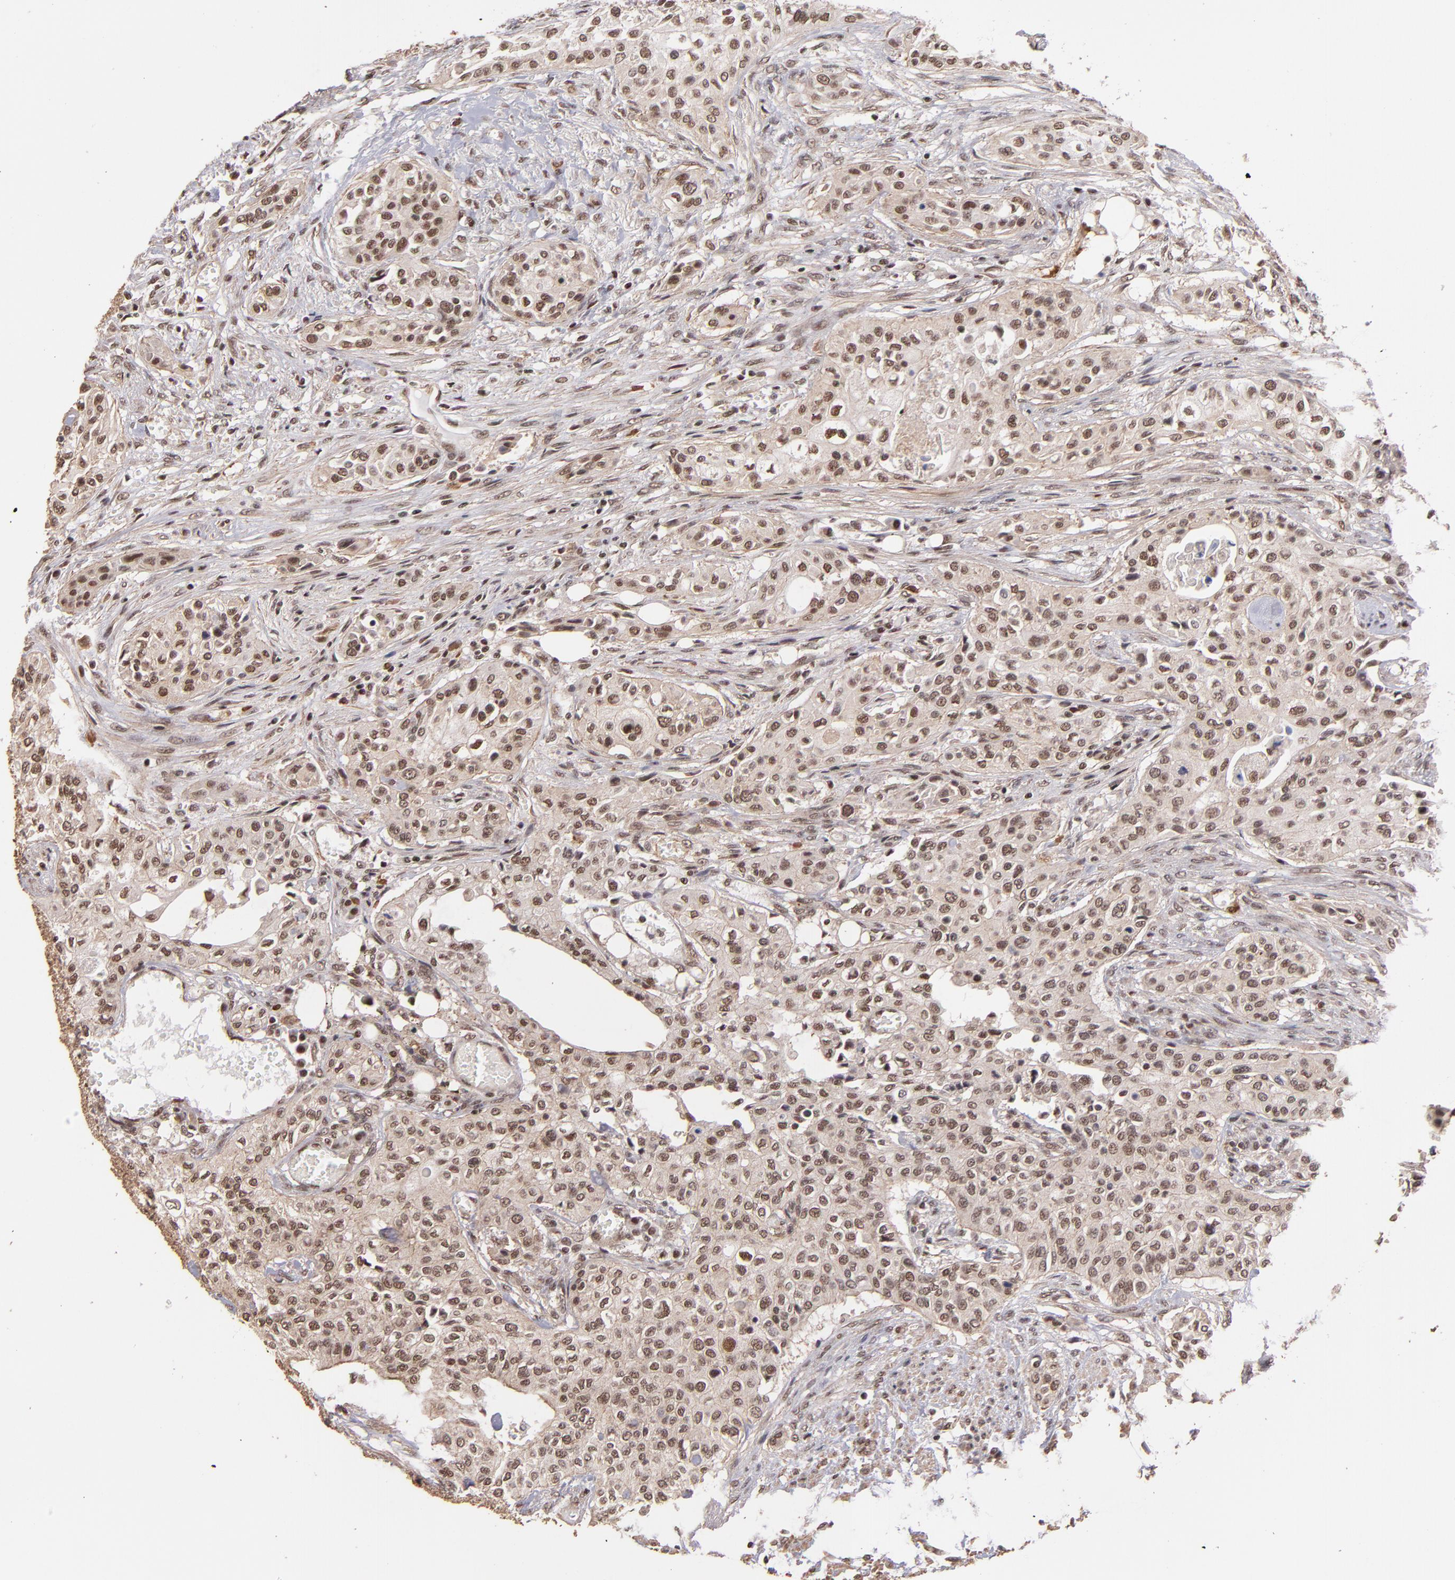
{"staining": {"intensity": "moderate", "quantity": ">75%", "location": "nuclear"}, "tissue": "urothelial cancer", "cell_type": "Tumor cells", "image_type": "cancer", "snomed": [{"axis": "morphology", "description": "Urothelial carcinoma, High grade"}, {"axis": "topography", "description": "Urinary bladder"}], "caption": "Brown immunohistochemical staining in urothelial carcinoma (high-grade) reveals moderate nuclear expression in approximately >75% of tumor cells. The staining was performed using DAB, with brown indicating positive protein expression. Nuclei are stained blue with hematoxylin.", "gene": "TERF2", "patient": {"sex": "male", "age": 74}}